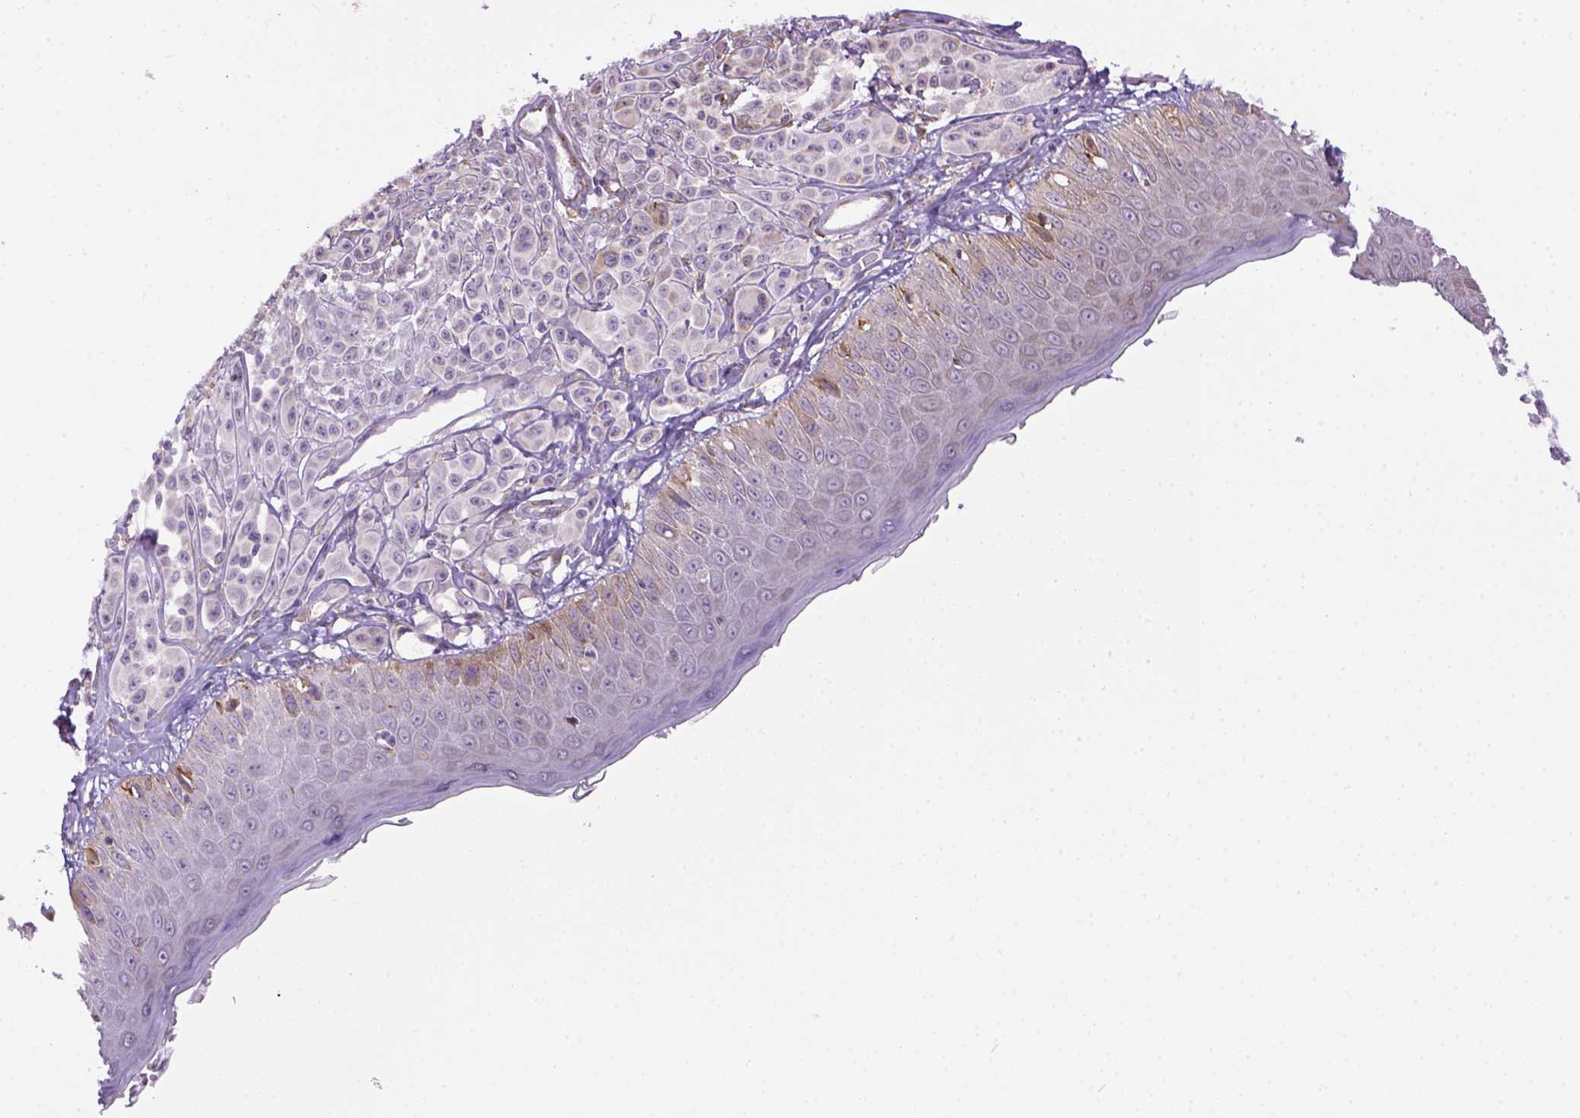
{"staining": {"intensity": "moderate", "quantity": "25%-75%", "location": "cytoplasmic/membranous"}, "tissue": "melanoma", "cell_type": "Tumor cells", "image_type": "cancer", "snomed": [{"axis": "morphology", "description": "Malignant melanoma, NOS"}, {"axis": "topography", "description": "Skin"}], "caption": "A brown stain labels moderate cytoplasmic/membranous positivity of a protein in melanoma tumor cells.", "gene": "KAZN", "patient": {"sex": "male", "age": 67}}